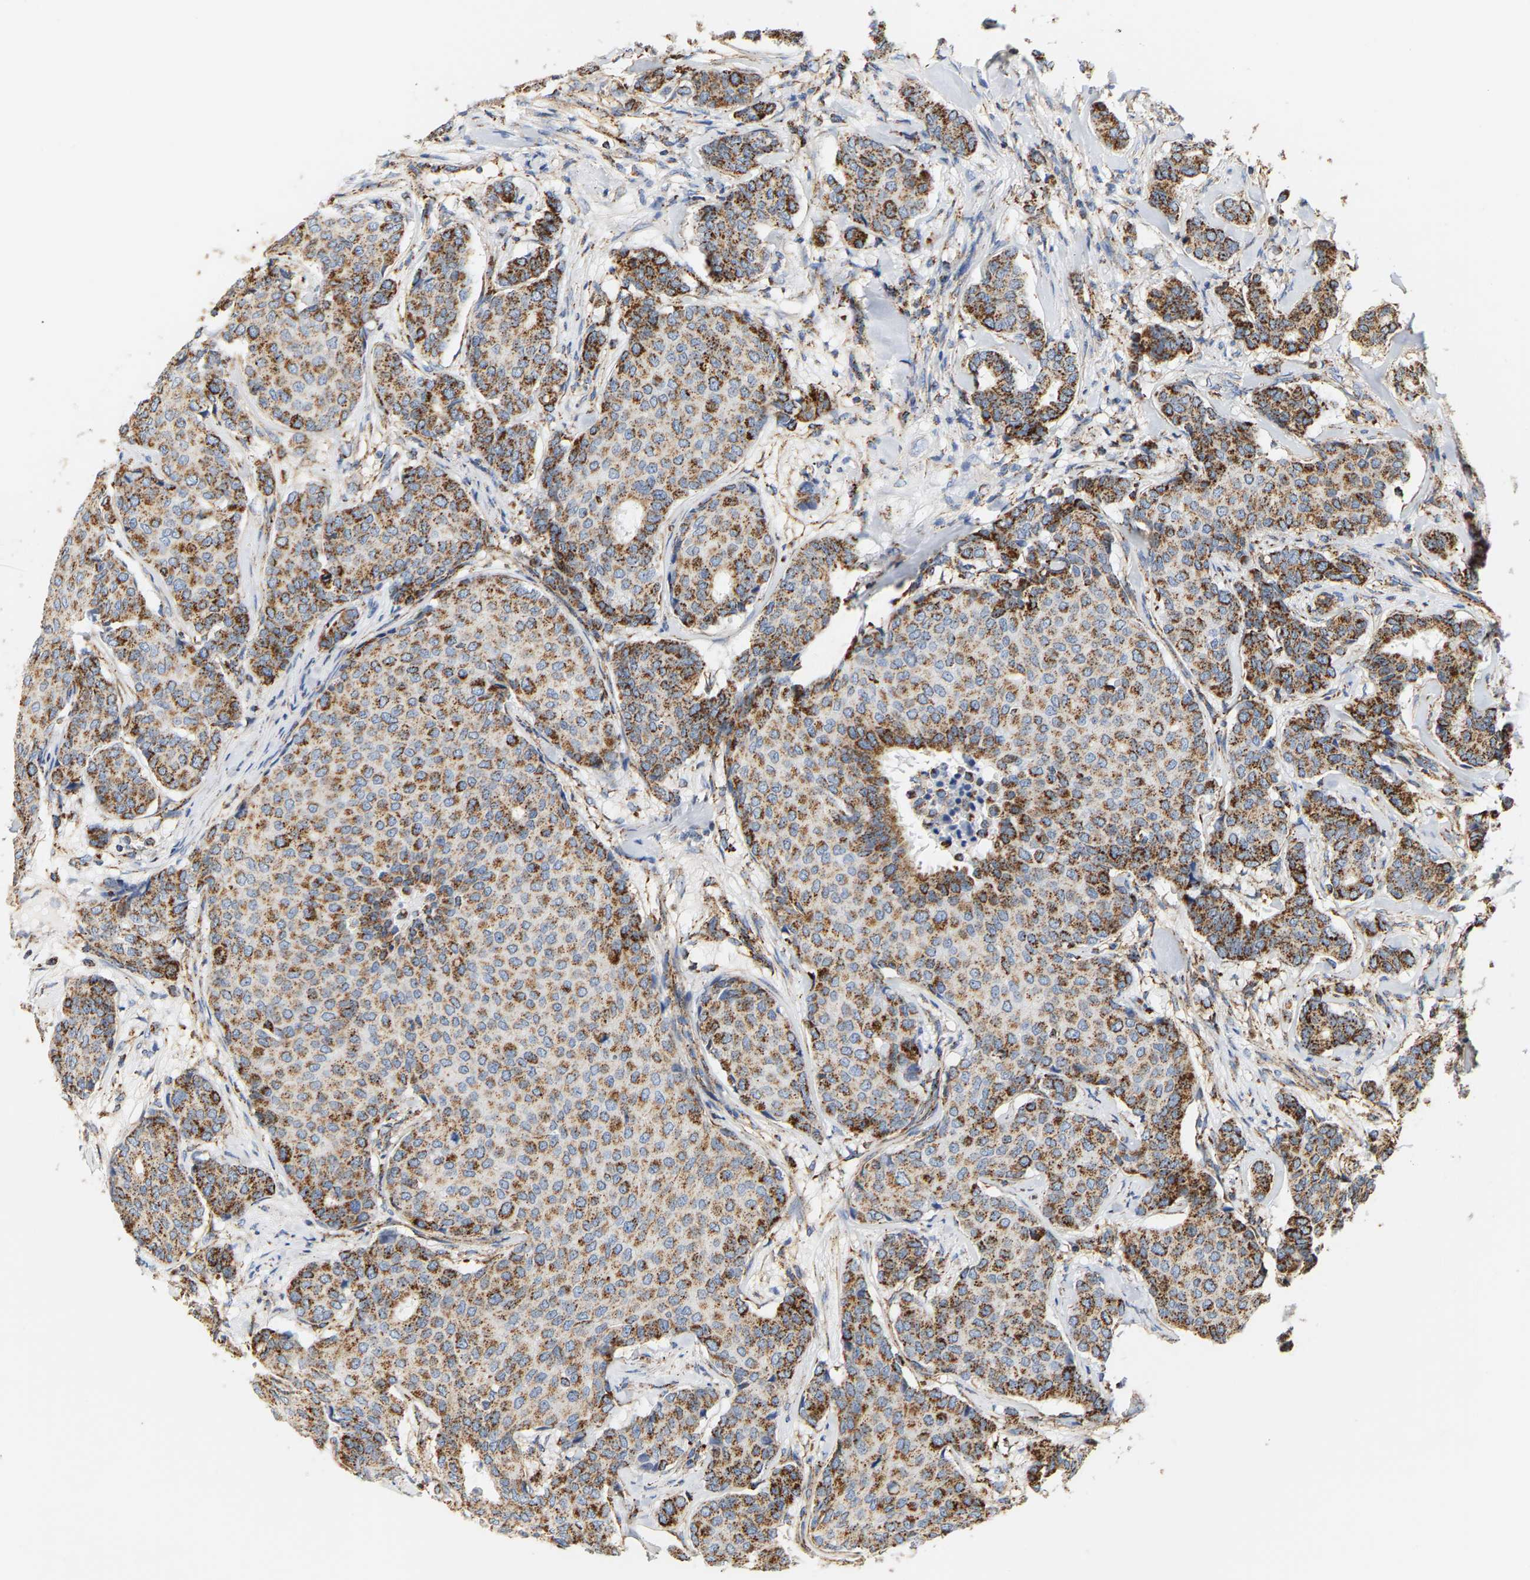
{"staining": {"intensity": "moderate", "quantity": ">75%", "location": "cytoplasmic/membranous"}, "tissue": "breast cancer", "cell_type": "Tumor cells", "image_type": "cancer", "snomed": [{"axis": "morphology", "description": "Duct carcinoma"}, {"axis": "topography", "description": "Breast"}], "caption": "The histopathology image shows staining of invasive ductal carcinoma (breast), revealing moderate cytoplasmic/membranous protein positivity (brown color) within tumor cells.", "gene": "SHMT2", "patient": {"sex": "female", "age": 75}}